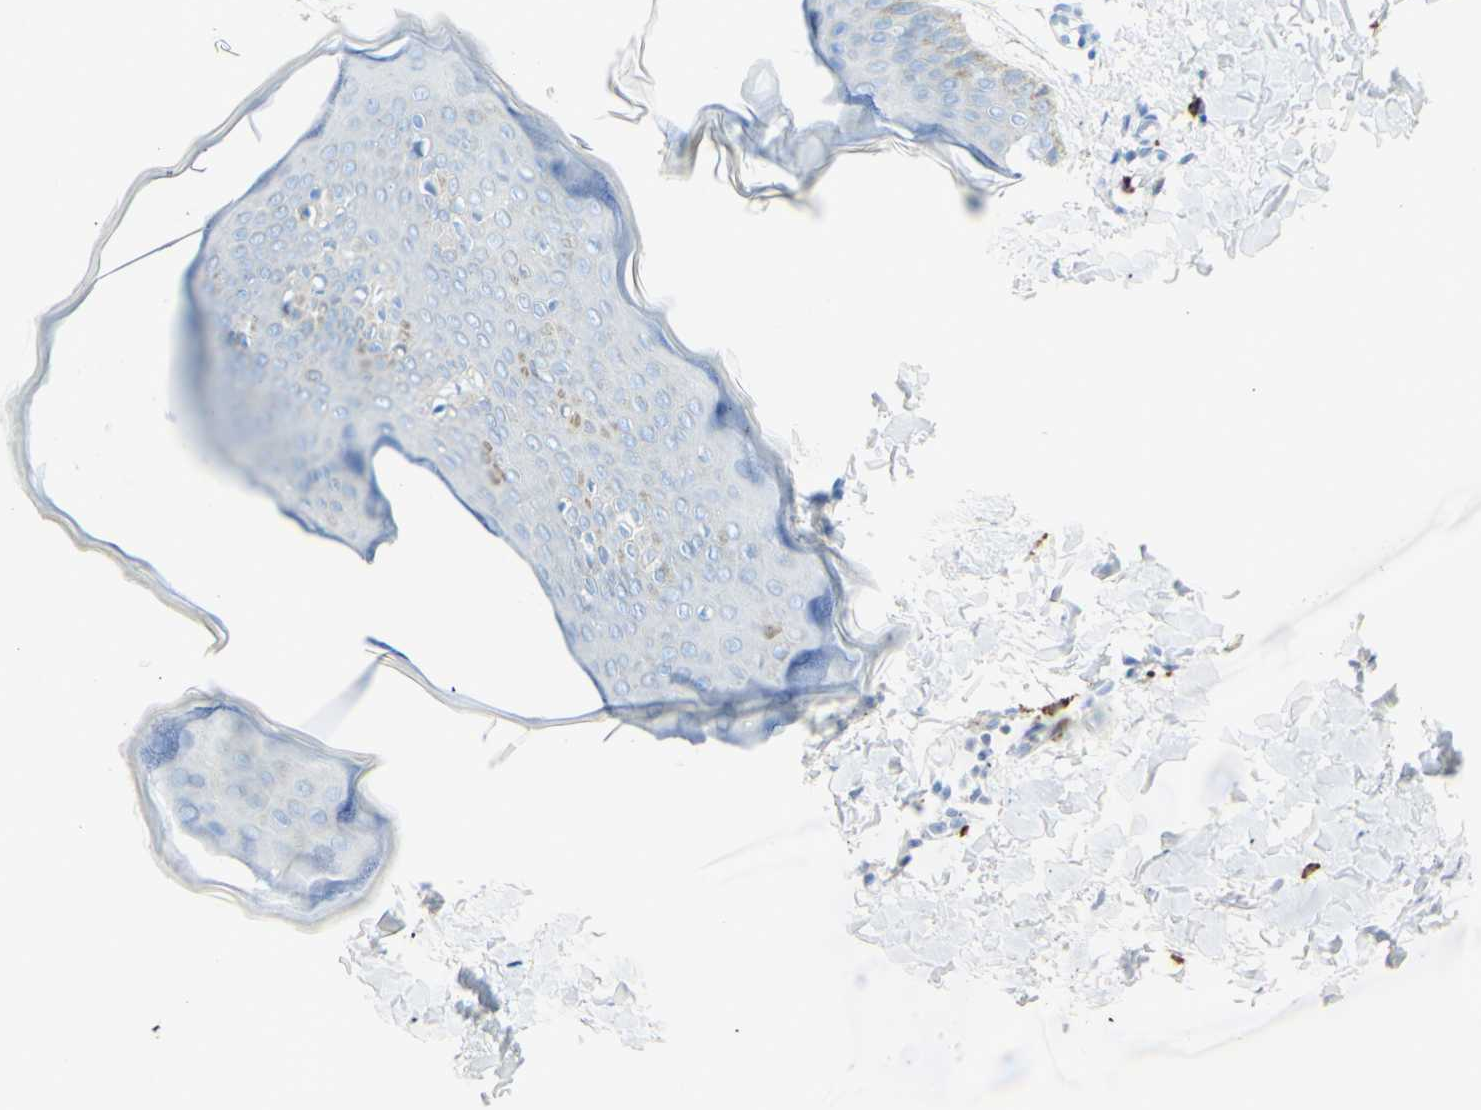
{"staining": {"intensity": "negative", "quantity": "none", "location": "none"}, "tissue": "skin", "cell_type": "Fibroblasts", "image_type": "normal", "snomed": [{"axis": "morphology", "description": "Normal tissue, NOS"}, {"axis": "topography", "description": "Skin"}], "caption": "An image of skin stained for a protein demonstrates no brown staining in fibroblasts.", "gene": "LETM1", "patient": {"sex": "female", "age": 17}}